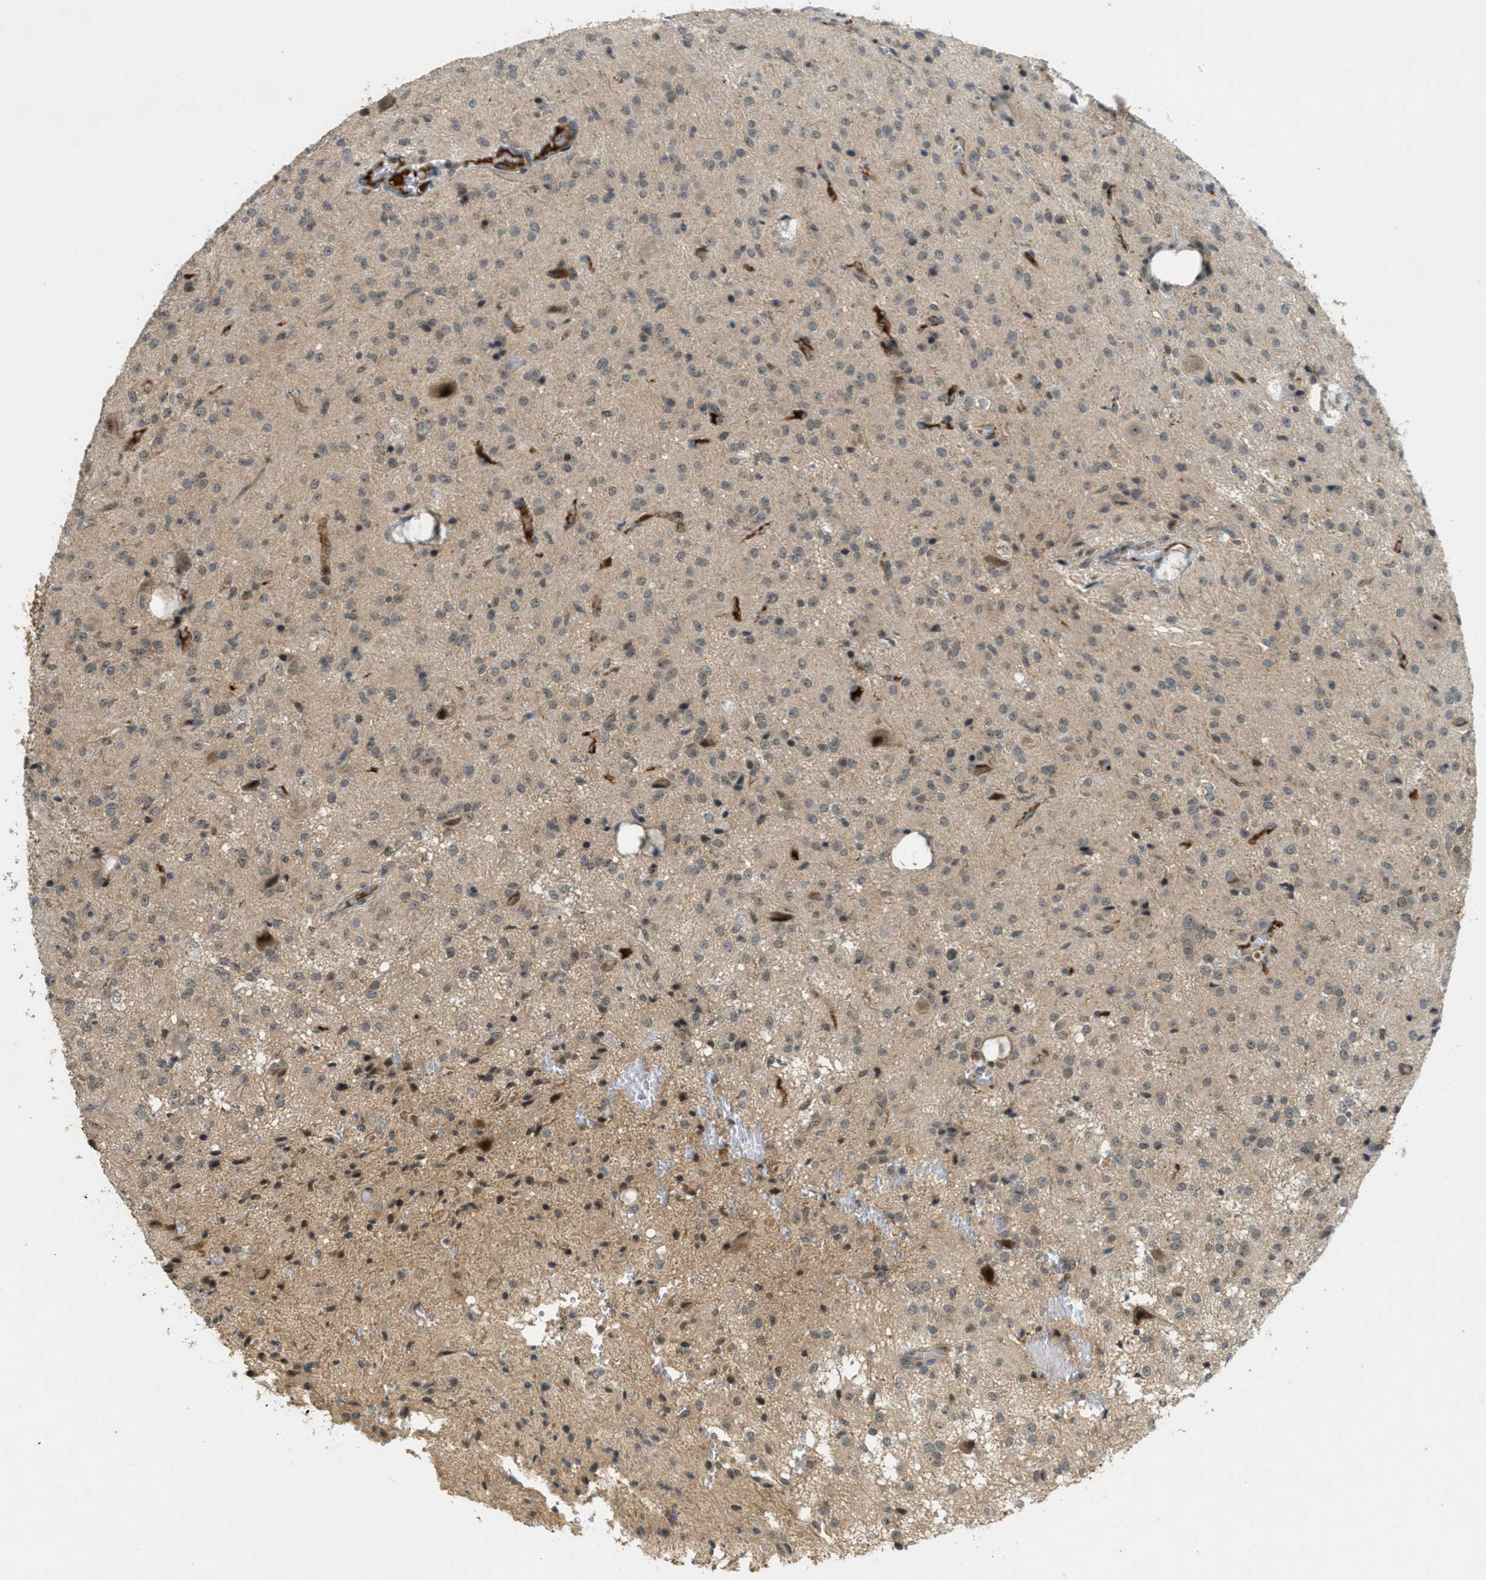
{"staining": {"intensity": "weak", "quantity": "25%-75%", "location": "cytoplasmic/membranous"}, "tissue": "glioma", "cell_type": "Tumor cells", "image_type": "cancer", "snomed": [{"axis": "morphology", "description": "Glioma, malignant, High grade"}, {"axis": "topography", "description": "Brain"}], "caption": "Weak cytoplasmic/membranous expression is seen in approximately 25%-75% of tumor cells in glioma.", "gene": "STK11", "patient": {"sex": "female", "age": 59}}